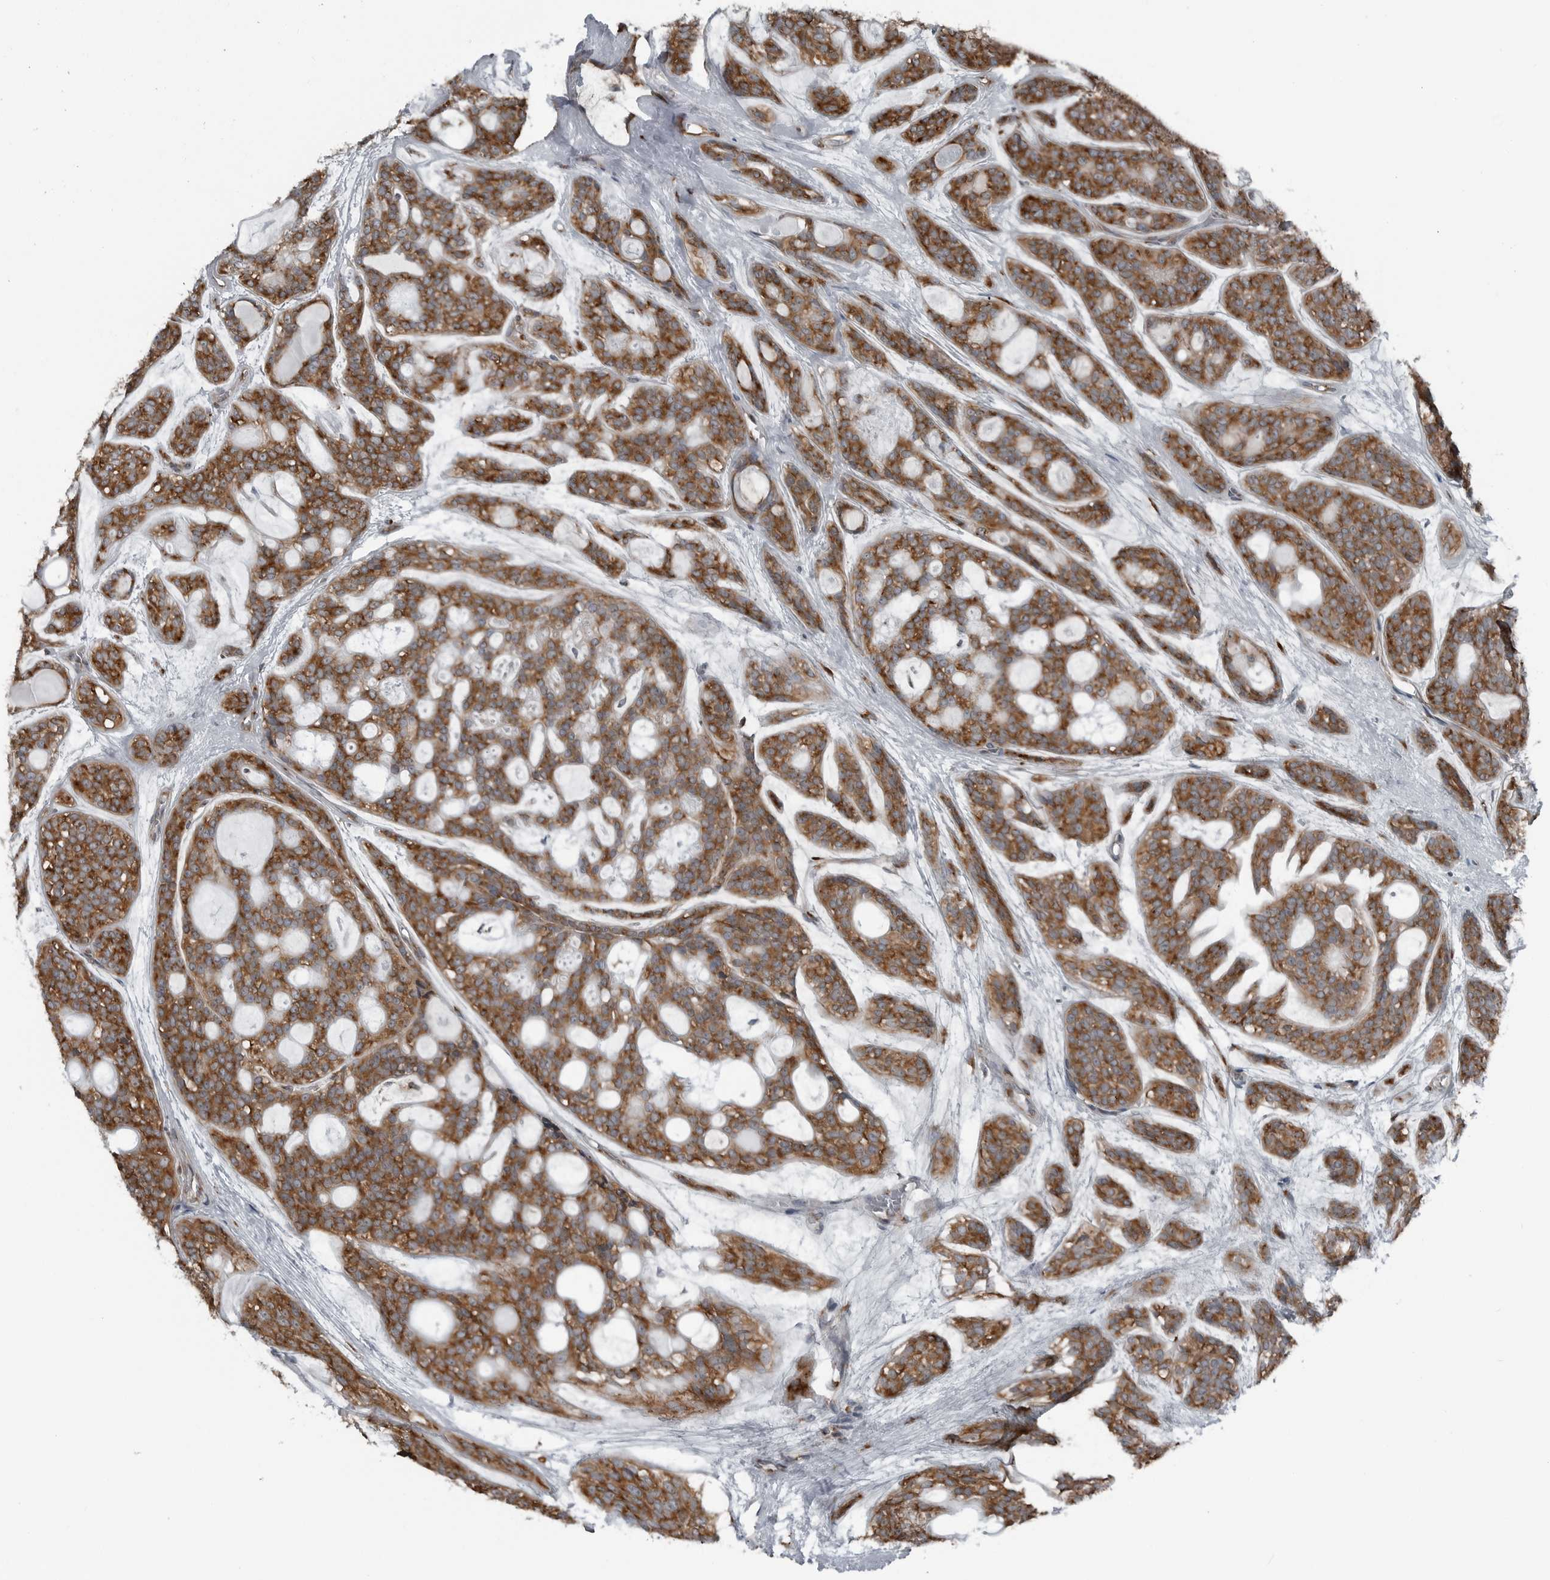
{"staining": {"intensity": "moderate", "quantity": ">75%", "location": "cytoplasmic/membranous"}, "tissue": "head and neck cancer", "cell_type": "Tumor cells", "image_type": "cancer", "snomed": [{"axis": "morphology", "description": "Adenocarcinoma, NOS"}, {"axis": "topography", "description": "Head-Neck"}], "caption": "Head and neck adenocarcinoma tissue displays moderate cytoplasmic/membranous positivity in about >75% of tumor cells", "gene": "CEP85", "patient": {"sex": "male", "age": 66}}